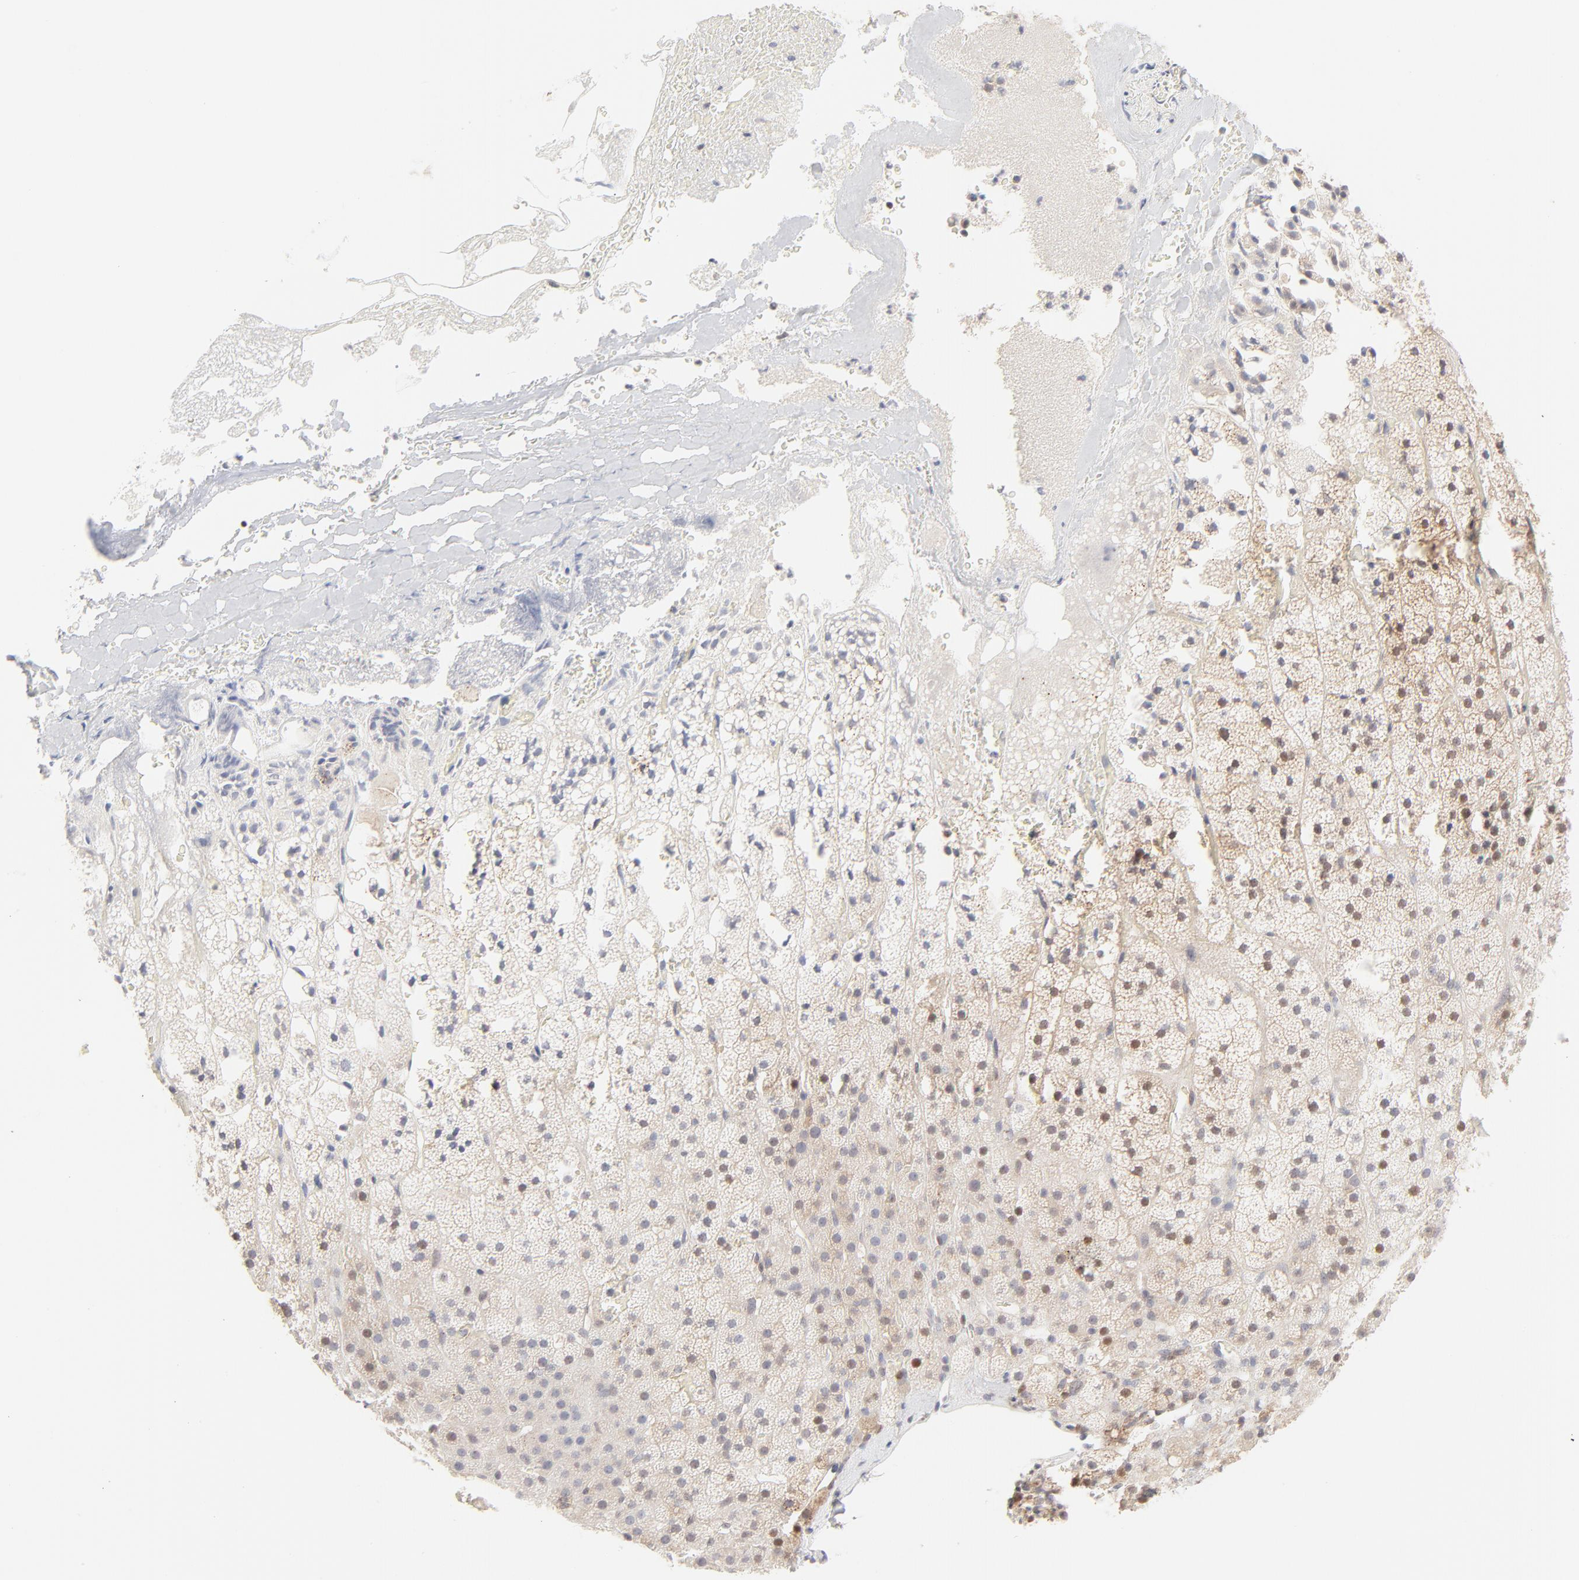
{"staining": {"intensity": "moderate", "quantity": "<25%", "location": "cytoplasmic/membranous,nuclear"}, "tissue": "adrenal gland", "cell_type": "Glandular cells", "image_type": "normal", "snomed": [{"axis": "morphology", "description": "Normal tissue, NOS"}, {"axis": "topography", "description": "Adrenal gland"}], "caption": "A brown stain labels moderate cytoplasmic/membranous,nuclear positivity of a protein in glandular cells of benign human adrenal gland.", "gene": "CDK6", "patient": {"sex": "male", "age": 35}}